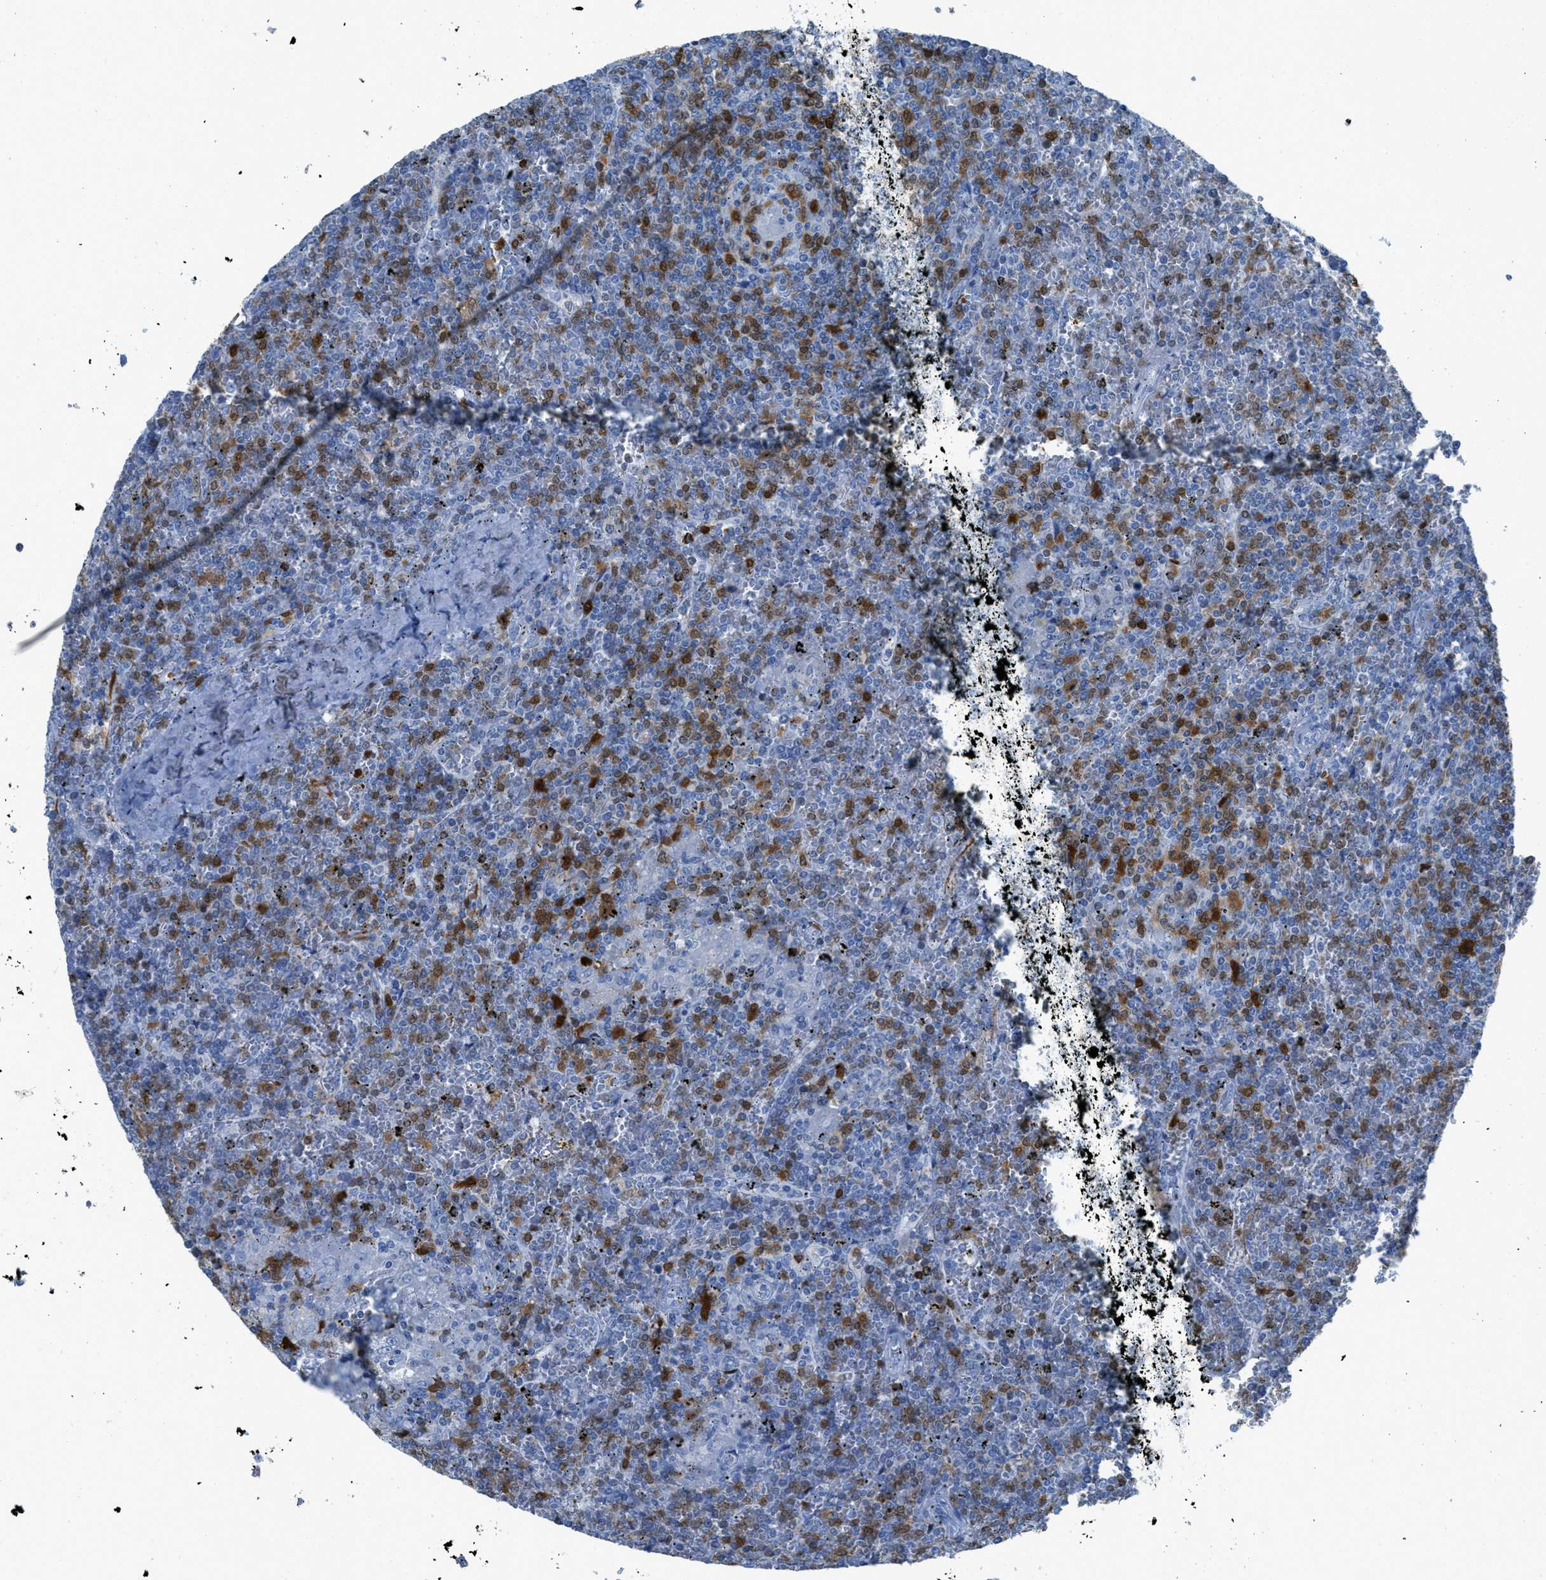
{"staining": {"intensity": "moderate", "quantity": "<25%", "location": "cytoplasmic/membranous"}, "tissue": "lymphoma", "cell_type": "Tumor cells", "image_type": "cancer", "snomed": [{"axis": "morphology", "description": "Malignant lymphoma, non-Hodgkin's type, Low grade"}, {"axis": "topography", "description": "Spleen"}], "caption": "This image displays immunohistochemistry staining of human lymphoma, with low moderate cytoplasmic/membranous positivity in approximately <25% of tumor cells.", "gene": "CDKN2A", "patient": {"sex": "female", "age": 19}}